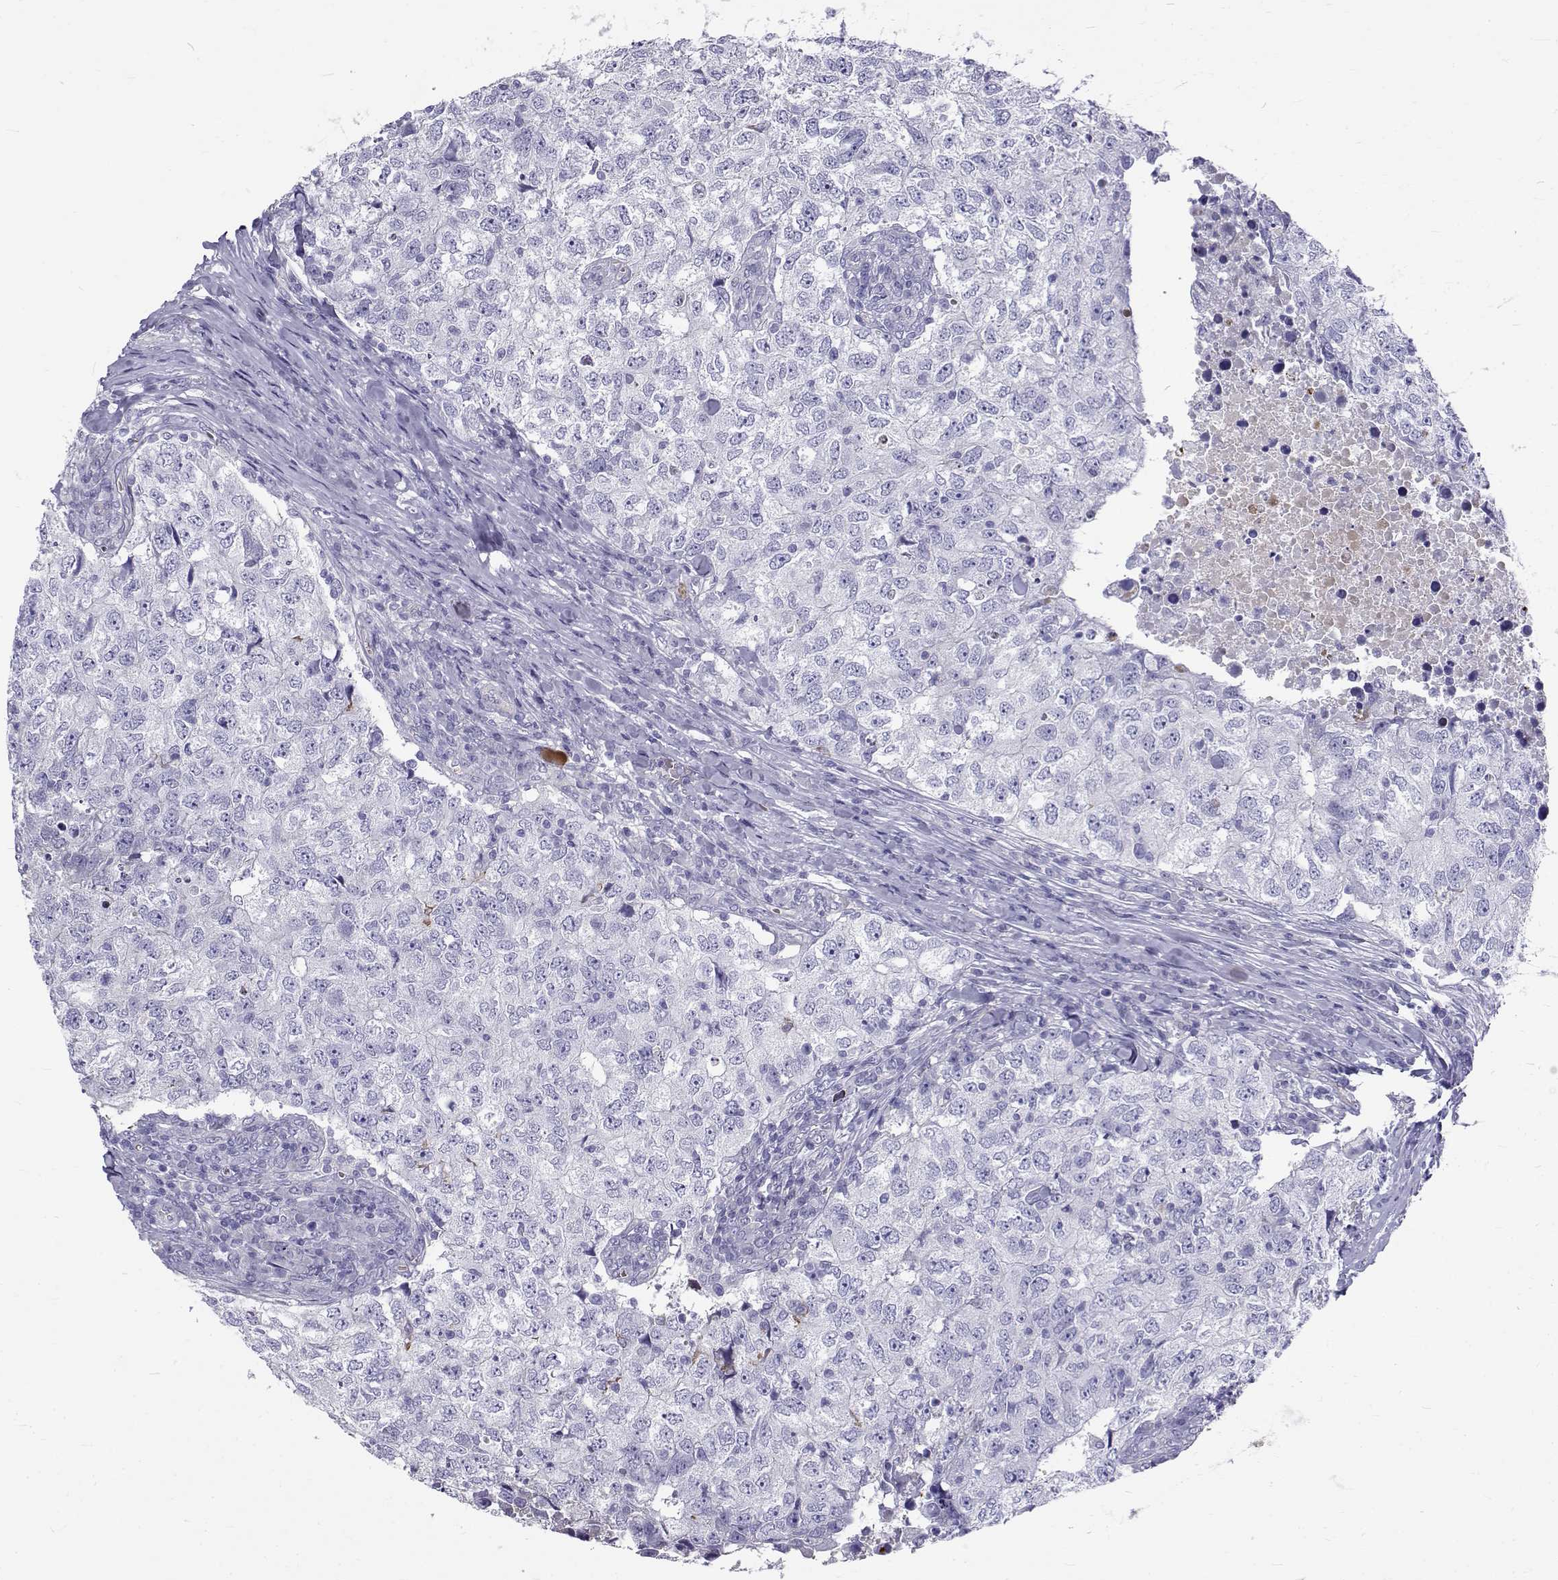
{"staining": {"intensity": "negative", "quantity": "none", "location": "none"}, "tissue": "breast cancer", "cell_type": "Tumor cells", "image_type": "cancer", "snomed": [{"axis": "morphology", "description": "Duct carcinoma"}, {"axis": "topography", "description": "Breast"}], "caption": "Breast invasive ductal carcinoma stained for a protein using immunohistochemistry (IHC) exhibits no positivity tumor cells.", "gene": "IGSF1", "patient": {"sex": "female", "age": 30}}